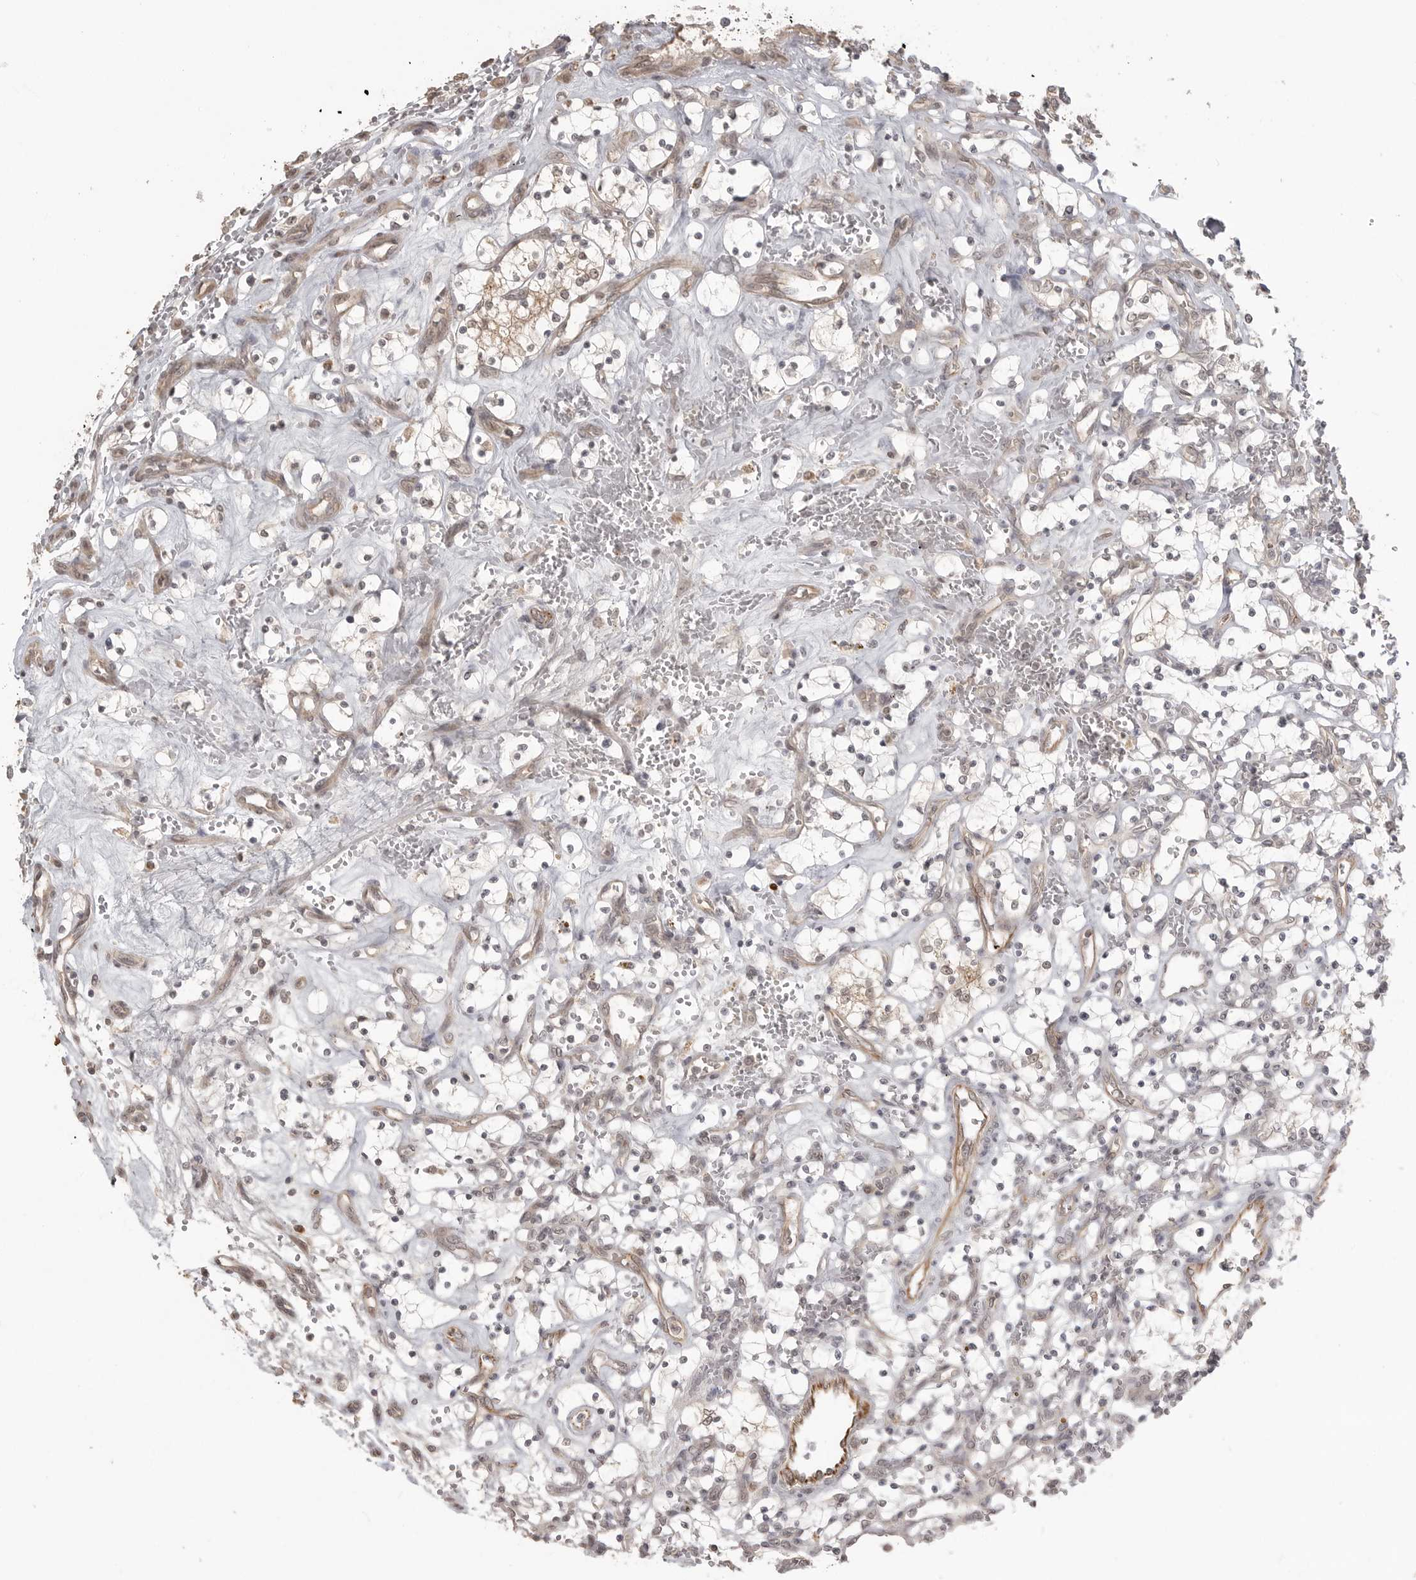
{"staining": {"intensity": "negative", "quantity": "none", "location": "none"}, "tissue": "renal cancer", "cell_type": "Tumor cells", "image_type": "cancer", "snomed": [{"axis": "morphology", "description": "Adenocarcinoma, NOS"}, {"axis": "topography", "description": "Kidney"}], "caption": "Tumor cells show no significant expression in adenocarcinoma (renal).", "gene": "SMG8", "patient": {"sex": "female", "age": 69}}